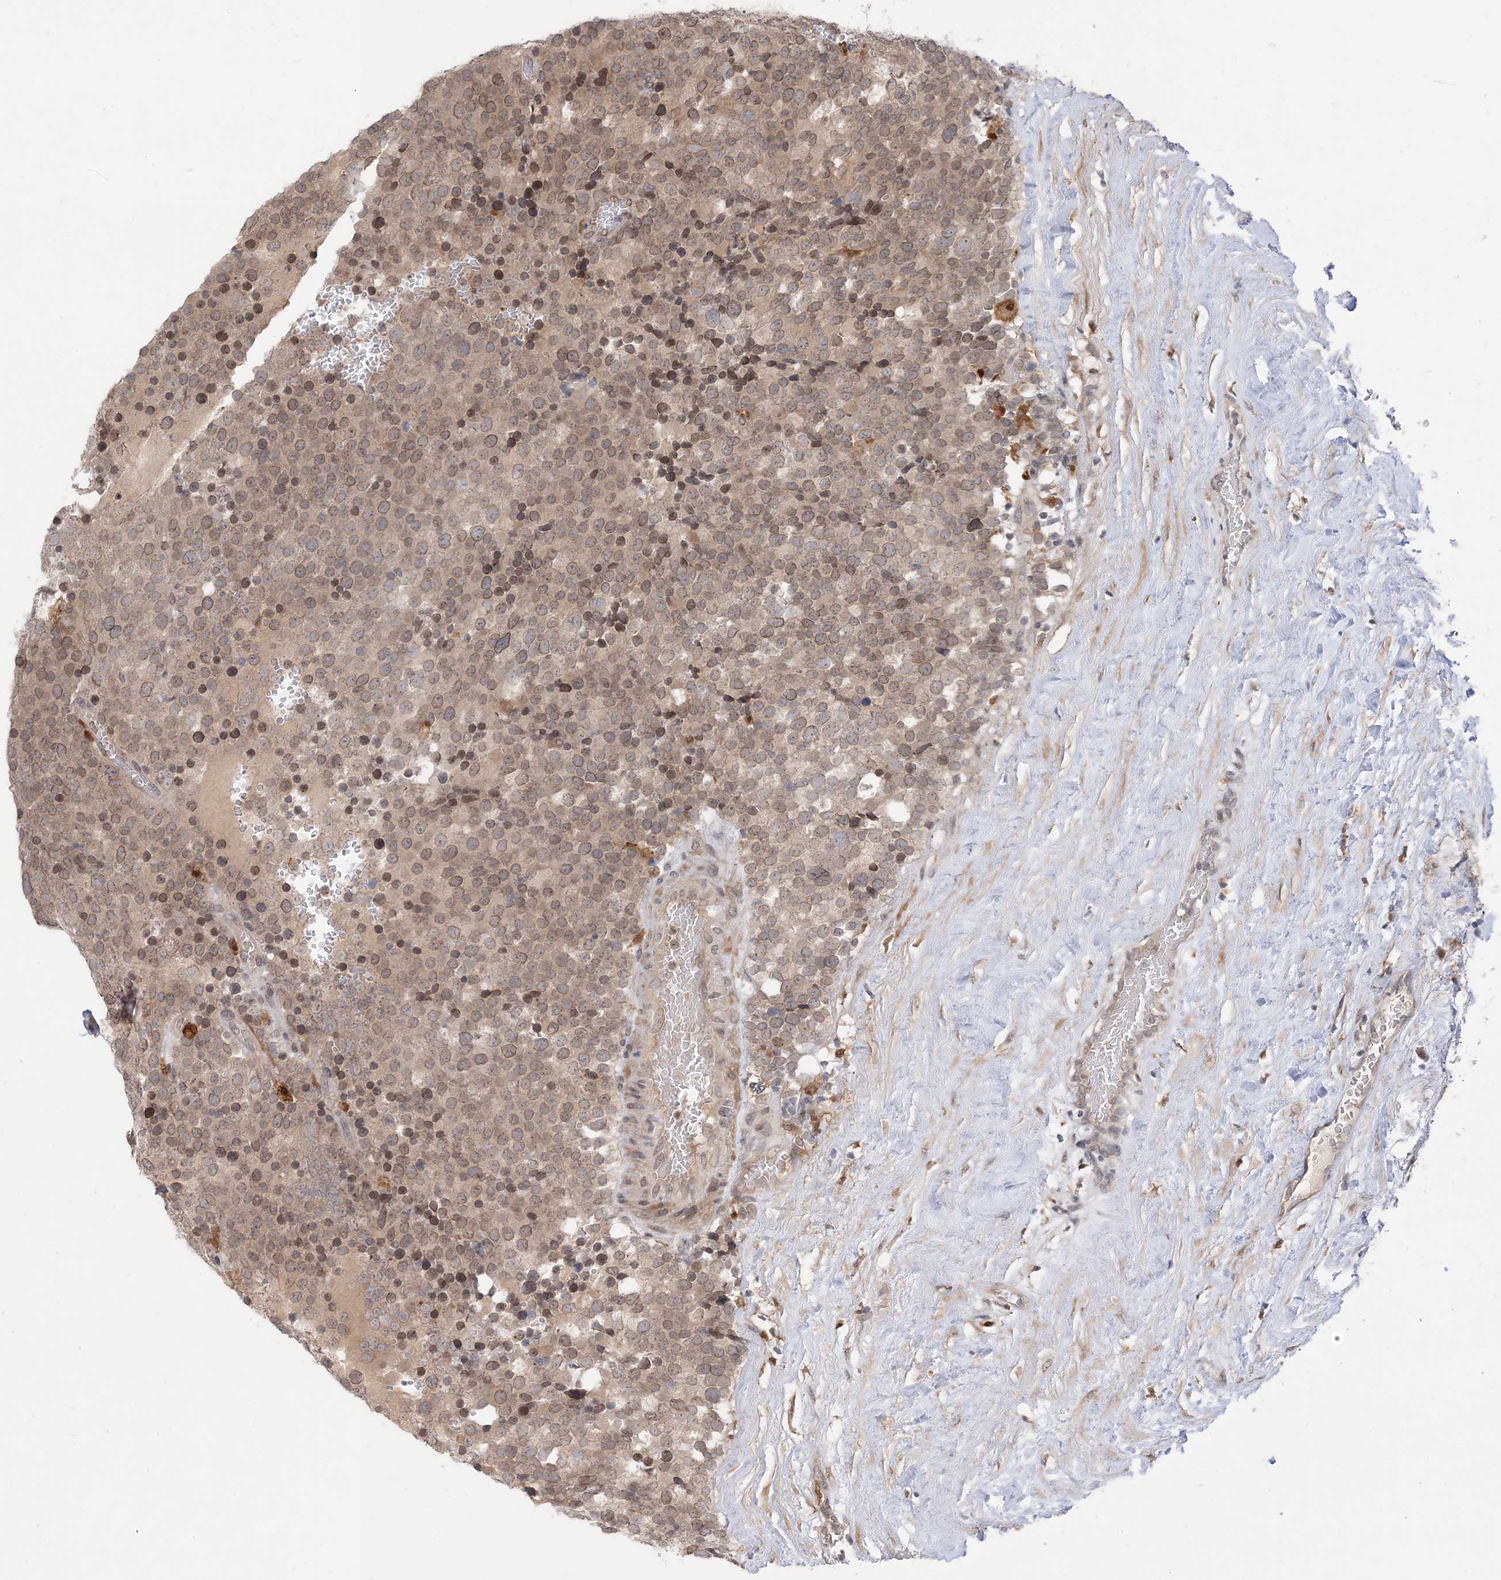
{"staining": {"intensity": "moderate", "quantity": ">75%", "location": "cytoplasmic/membranous,nuclear"}, "tissue": "testis cancer", "cell_type": "Tumor cells", "image_type": "cancer", "snomed": [{"axis": "morphology", "description": "Seminoma, NOS"}, {"axis": "topography", "description": "Testis"}], "caption": "Immunohistochemical staining of human testis cancer reveals medium levels of moderate cytoplasmic/membranous and nuclear positivity in approximately >75% of tumor cells.", "gene": "NAGK", "patient": {"sex": "male", "age": 71}}